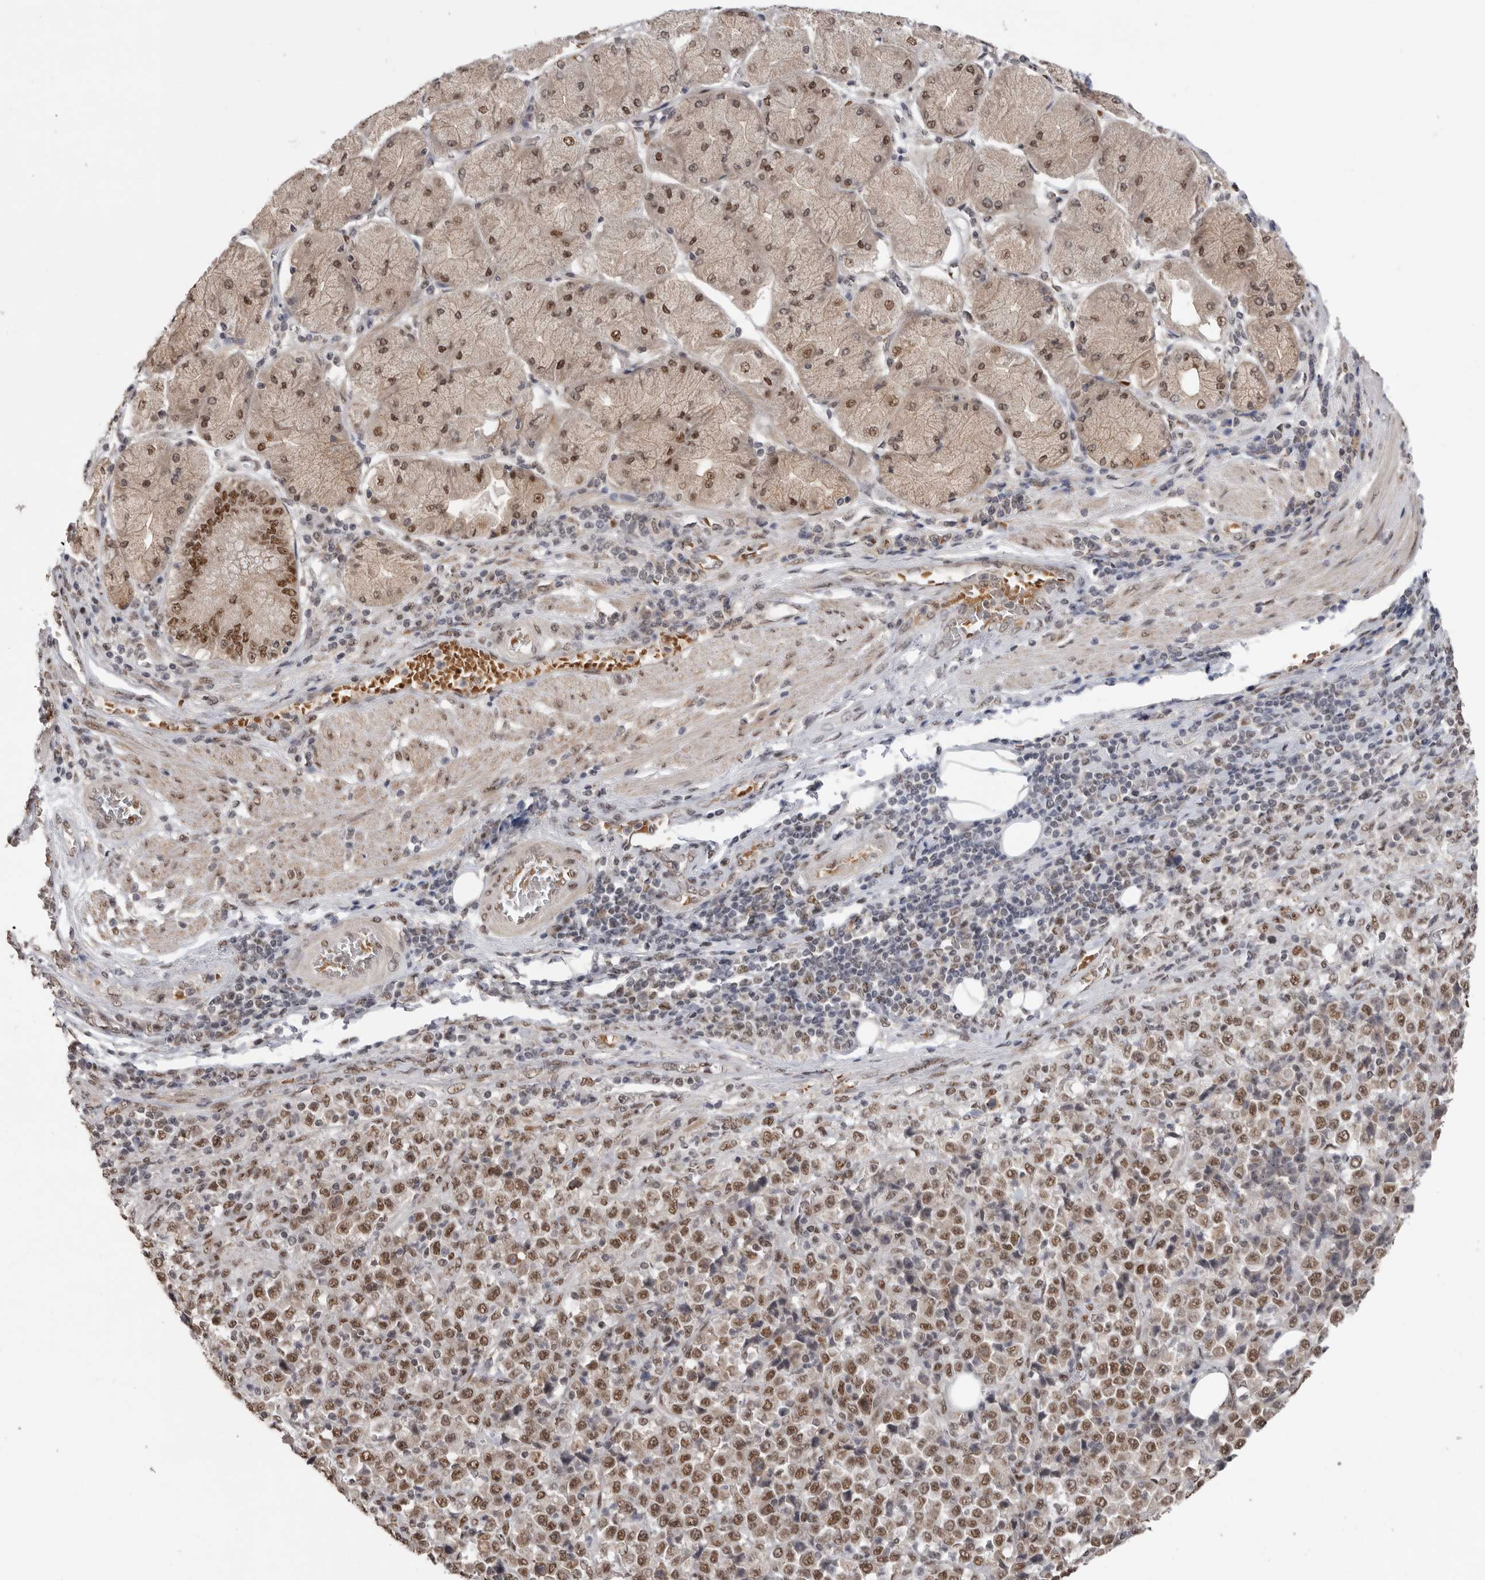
{"staining": {"intensity": "moderate", "quantity": ">75%", "location": "nuclear"}, "tissue": "stomach cancer", "cell_type": "Tumor cells", "image_type": "cancer", "snomed": [{"axis": "morphology", "description": "Normal tissue, NOS"}, {"axis": "morphology", "description": "Adenocarcinoma, NOS"}, {"axis": "topography", "description": "Stomach, upper"}, {"axis": "topography", "description": "Stomach"}], "caption": "Immunohistochemical staining of human adenocarcinoma (stomach) exhibits moderate nuclear protein positivity in about >75% of tumor cells.", "gene": "PPP1R10", "patient": {"sex": "male", "age": 59}}